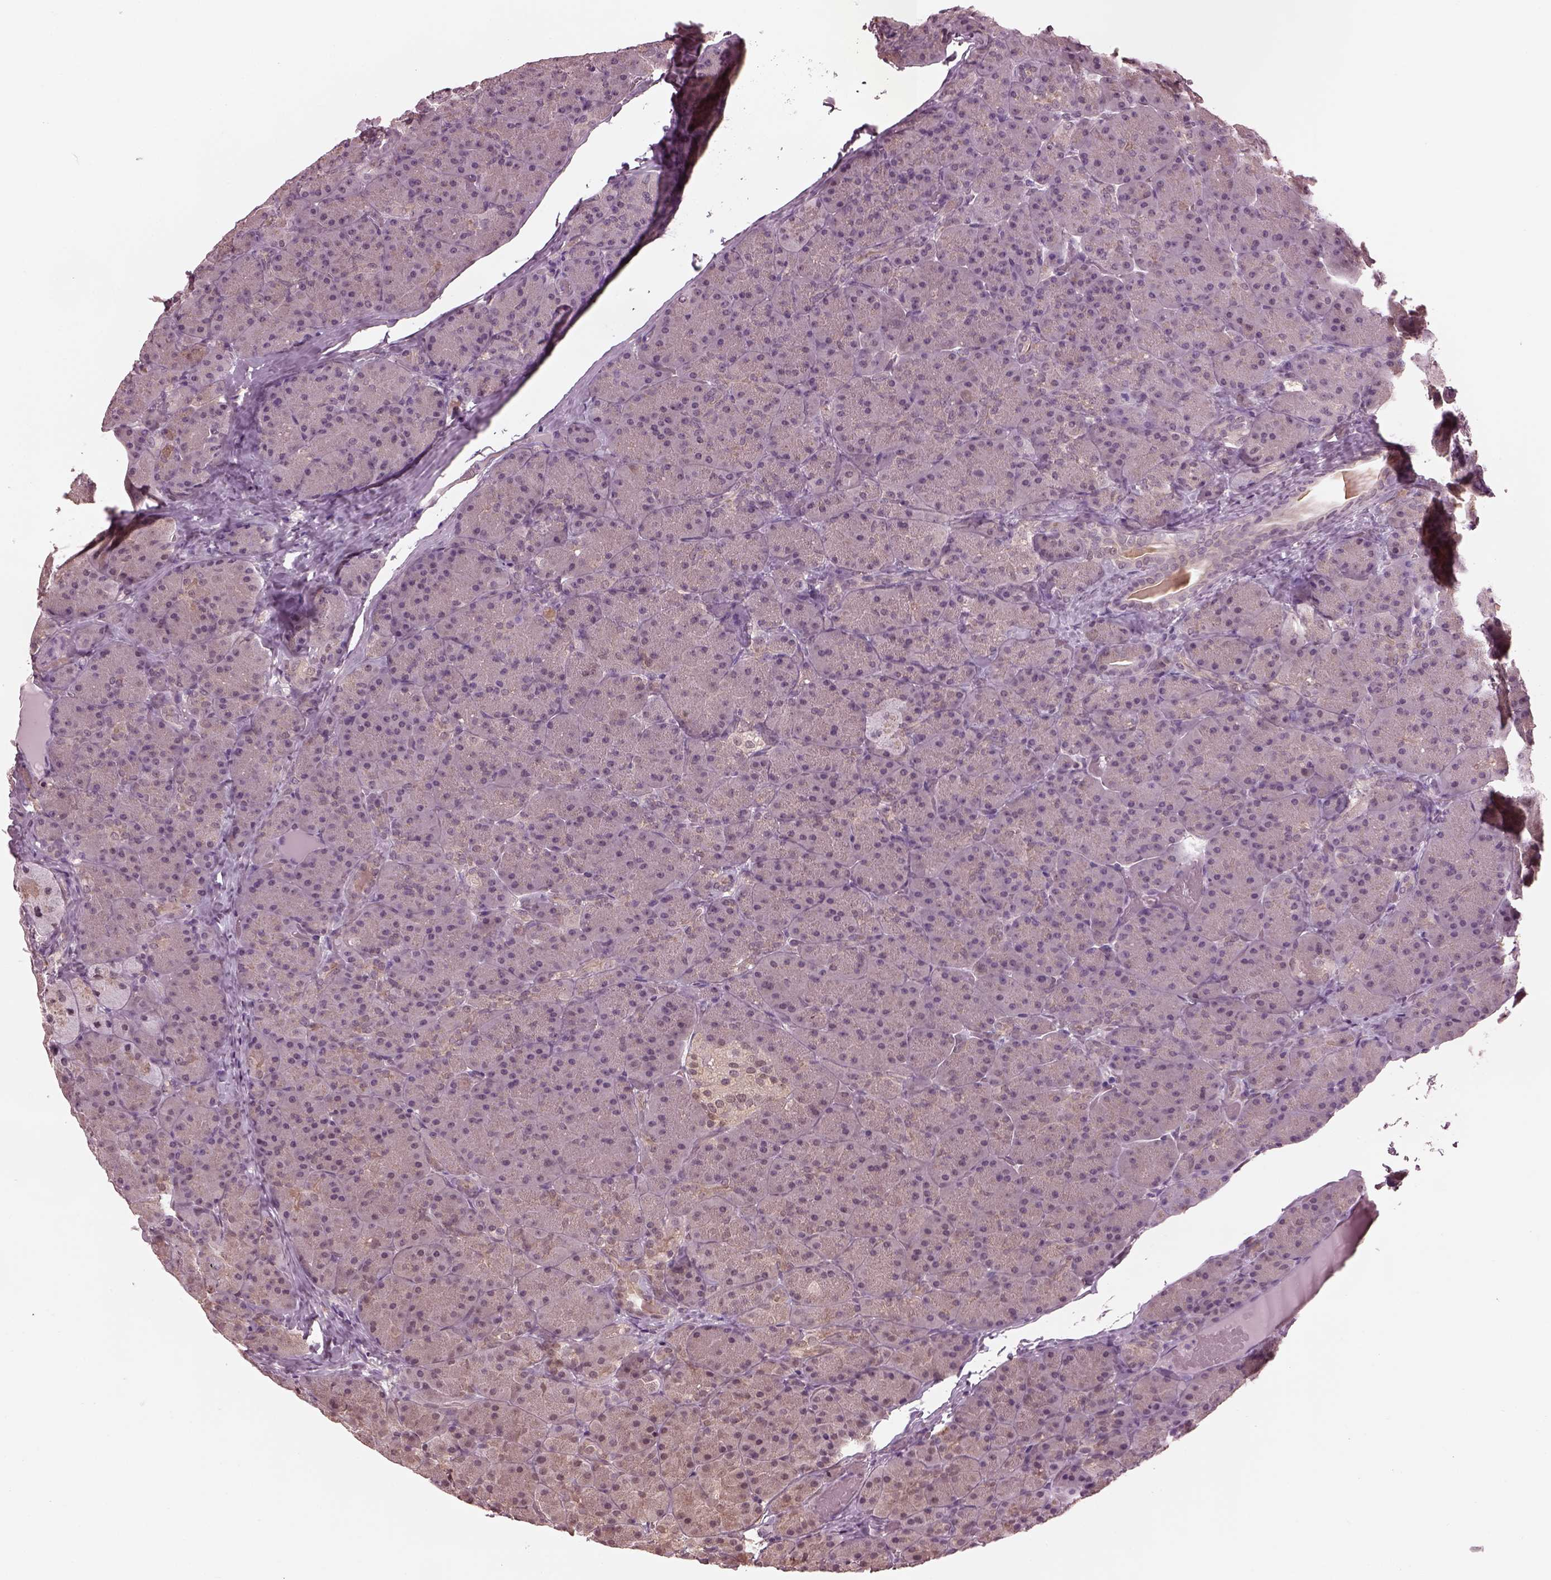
{"staining": {"intensity": "weak", "quantity": "<25%", "location": "cytoplasmic/membranous"}, "tissue": "pancreas", "cell_type": "Exocrine glandular cells", "image_type": "normal", "snomed": [{"axis": "morphology", "description": "Normal tissue, NOS"}, {"axis": "topography", "description": "Pancreas"}], "caption": "The histopathology image reveals no staining of exocrine glandular cells in benign pancreas. Nuclei are stained in blue.", "gene": "SRI", "patient": {"sex": "male", "age": 57}}